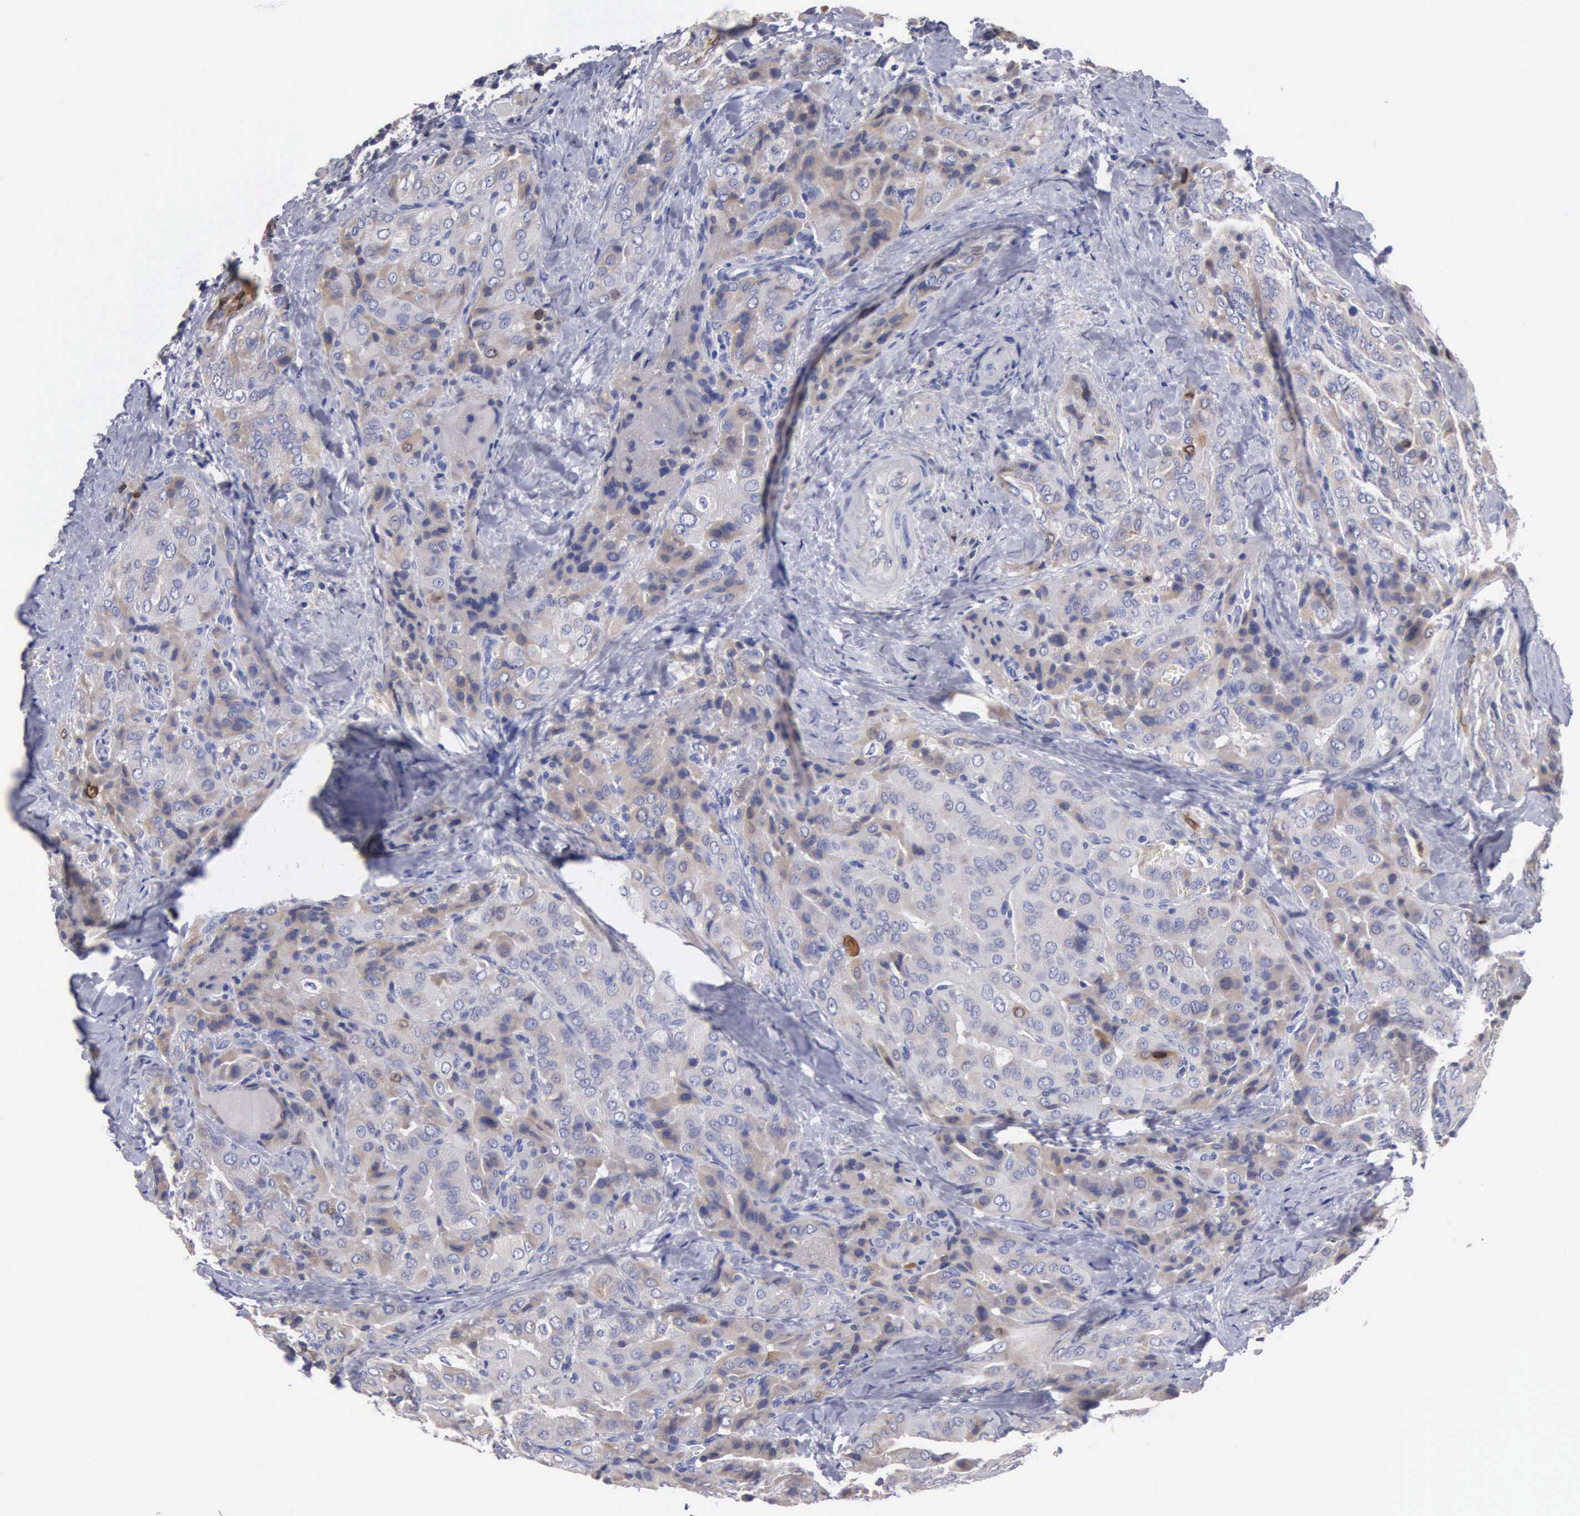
{"staining": {"intensity": "moderate", "quantity": "25%-75%", "location": "cytoplasmic/membranous"}, "tissue": "thyroid cancer", "cell_type": "Tumor cells", "image_type": "cancer", "snomed": [{"axis": "morphology", "description": "Papillary adenocarcinoma, NOS"}, {"axis": "topography", "description": "Thyroid gland"}], "caption": "An immunohistochemistry micrograph of neoplastic tissue is shown. Protein staining in brown shows moderate cytoplasmic/membranous positivity in thyroid cancer within tumor cells.", "gene": "PTGS2", "patient": {"sex": "female", "age": 71}}